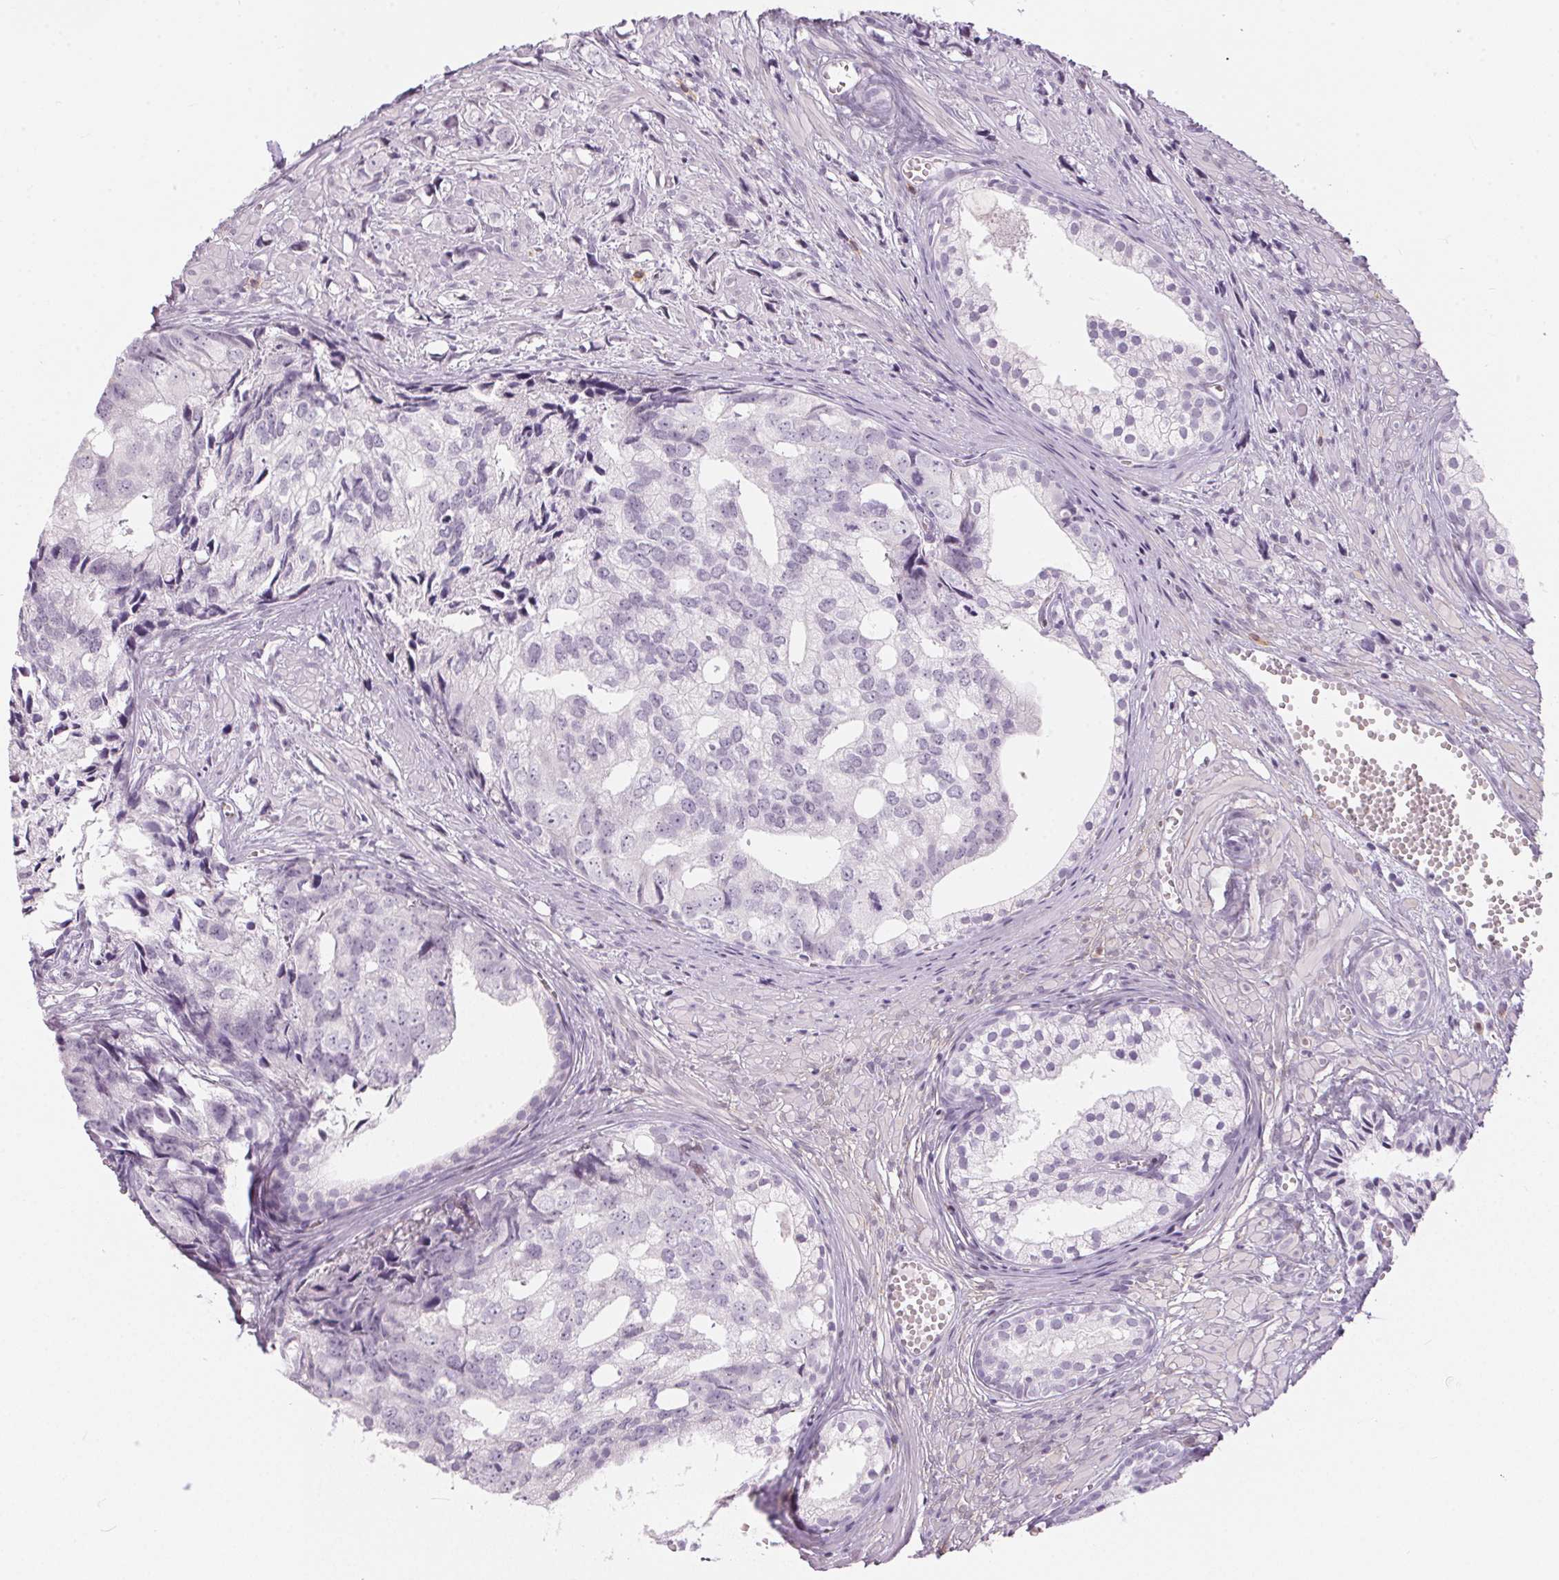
{"staining": {"intensity": "negative", "quantity": "none", "location": "none"}, "tissue": "prostate cancer", "cell_type": "Tumor cells", "image_type": "cancer", "snomed": [{"axis": "morphology", "description": "Adenocarcinoma, High grade"}, {"axis": "topography", "description": "Prostate"}], "caption": "Human prostate cancer stained for a protein using immunohistochemistry (IHC) reveals no positivity in tumor cells.", "gene": "CADPS", "patient": {"sex": "male", "age": 58}}